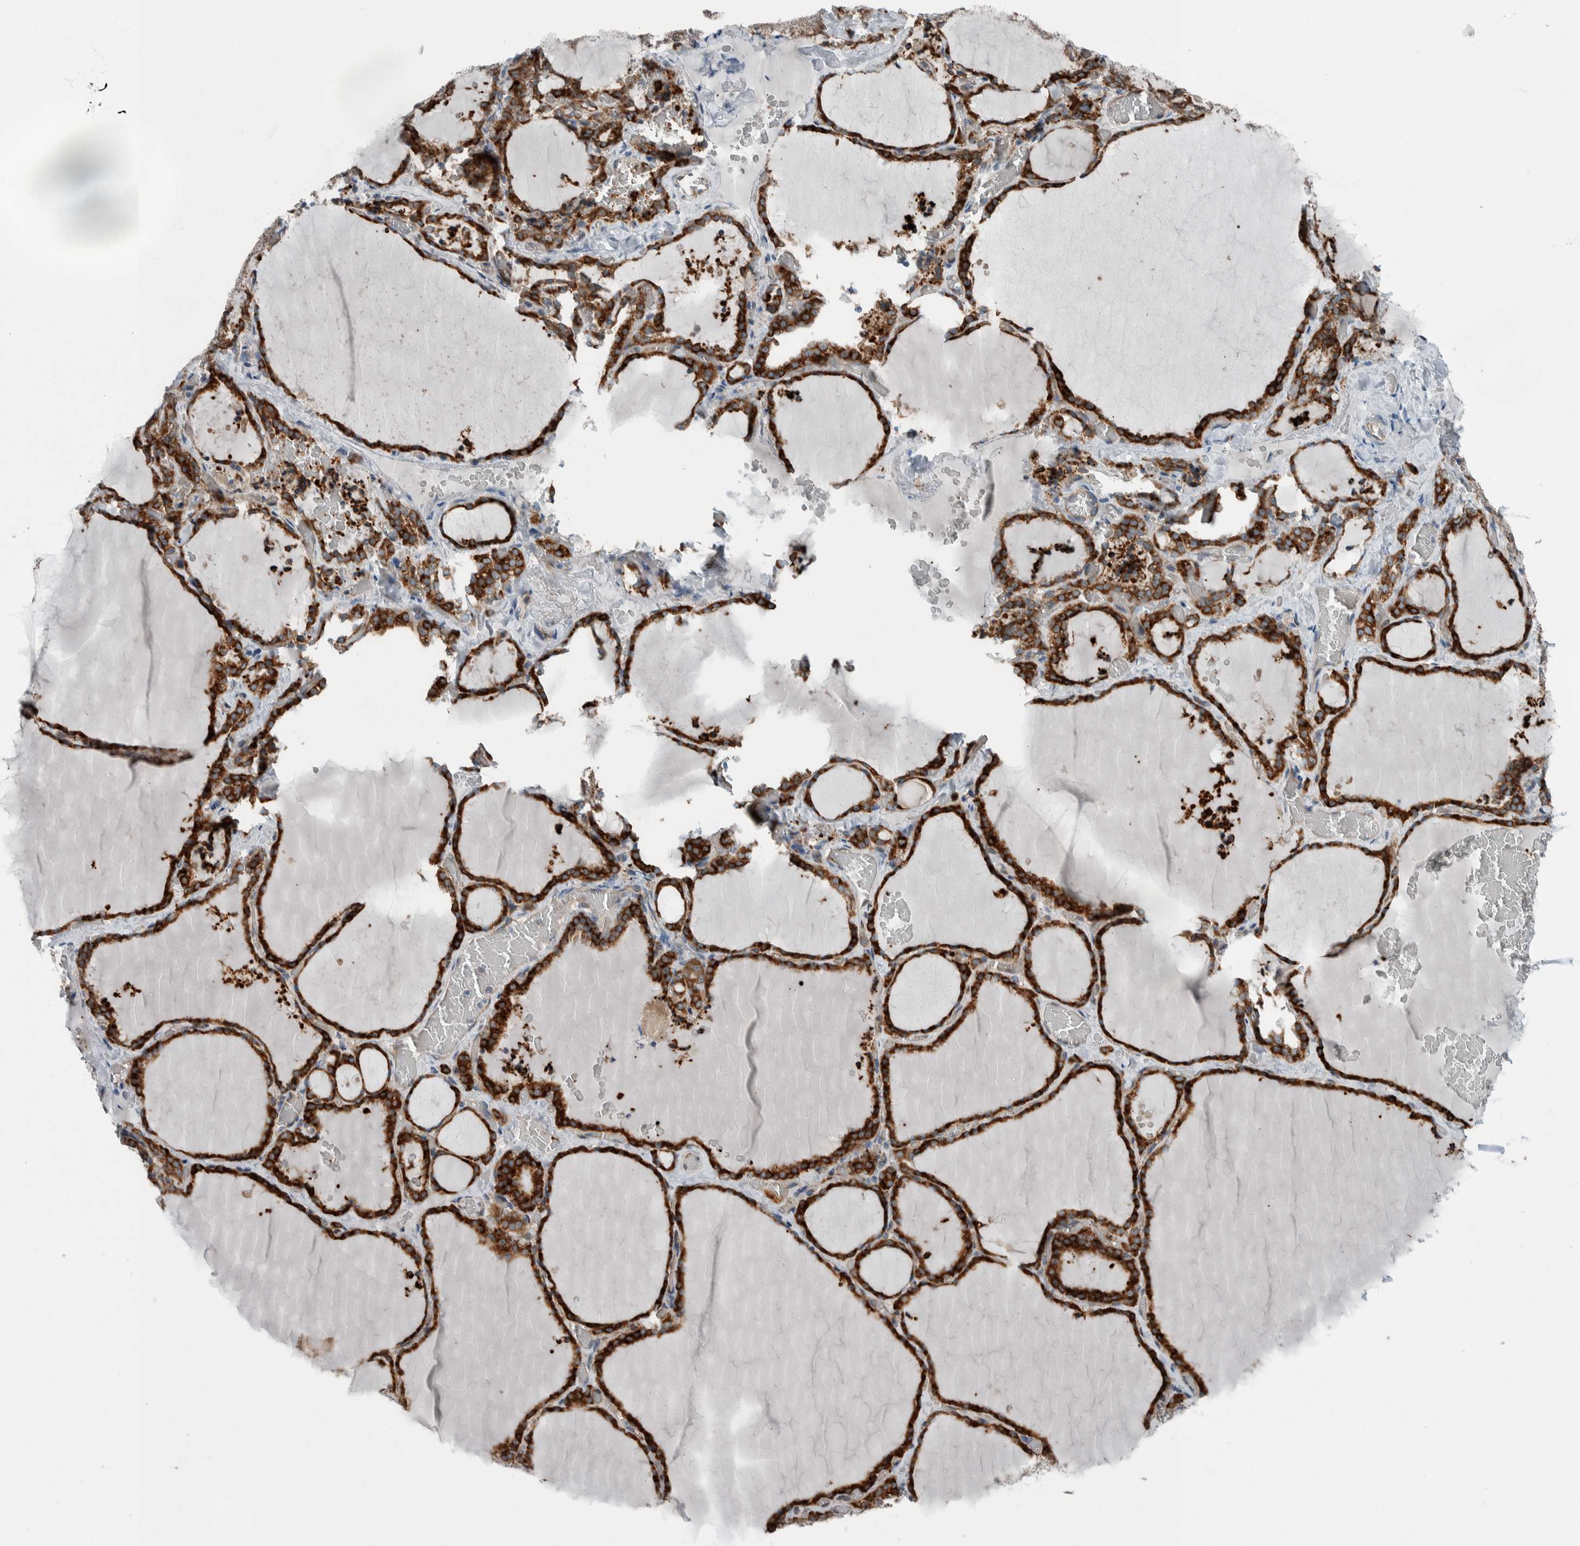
{"staining": {"intensity": "strong", "quantity": ">75%", "location": "cytoplasmic/membranous"}, "tissue": "thyroid gland", "cell_type": "Glandular cells", "image_type": "normal", "snomed": [{"axis": "morphology", "description": "Normal tissue, NOS"}, {"axis": "topography", "description": "Thyroid gland"}], "caption": "Glandular cells exhibit high levels of strong cytoplasmic/membranous positivity in approximately >75% of cells in benign human thyroid gland.", "gene": "USP25", "patient": {"sex": "female", "age": 22}}